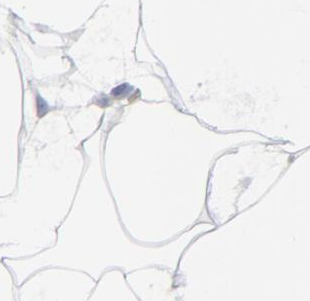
{"staining": {"intensity": "negative", "quantity": "none", "location": "none"}, "tissue": "adipose tissue", "cell_type": "Adipocytes", "image_type": "normal", "snomed": [{"axis": "morphology", "description": "Normal tissue, NOS"}, {"axis": "morphology", "description": "Duct carcinoma"}, {"axis": "topography", "description": "Breast"}, {"axis": "topography", "description": "Adipose tissue"}], "caption": "An IHC histopathology image of benign adipose tissue is shown. There is no staining in adipocytes of adipose tissue.", "gene": "MSLN", "patient": {"sex": "female", "age": 37}}